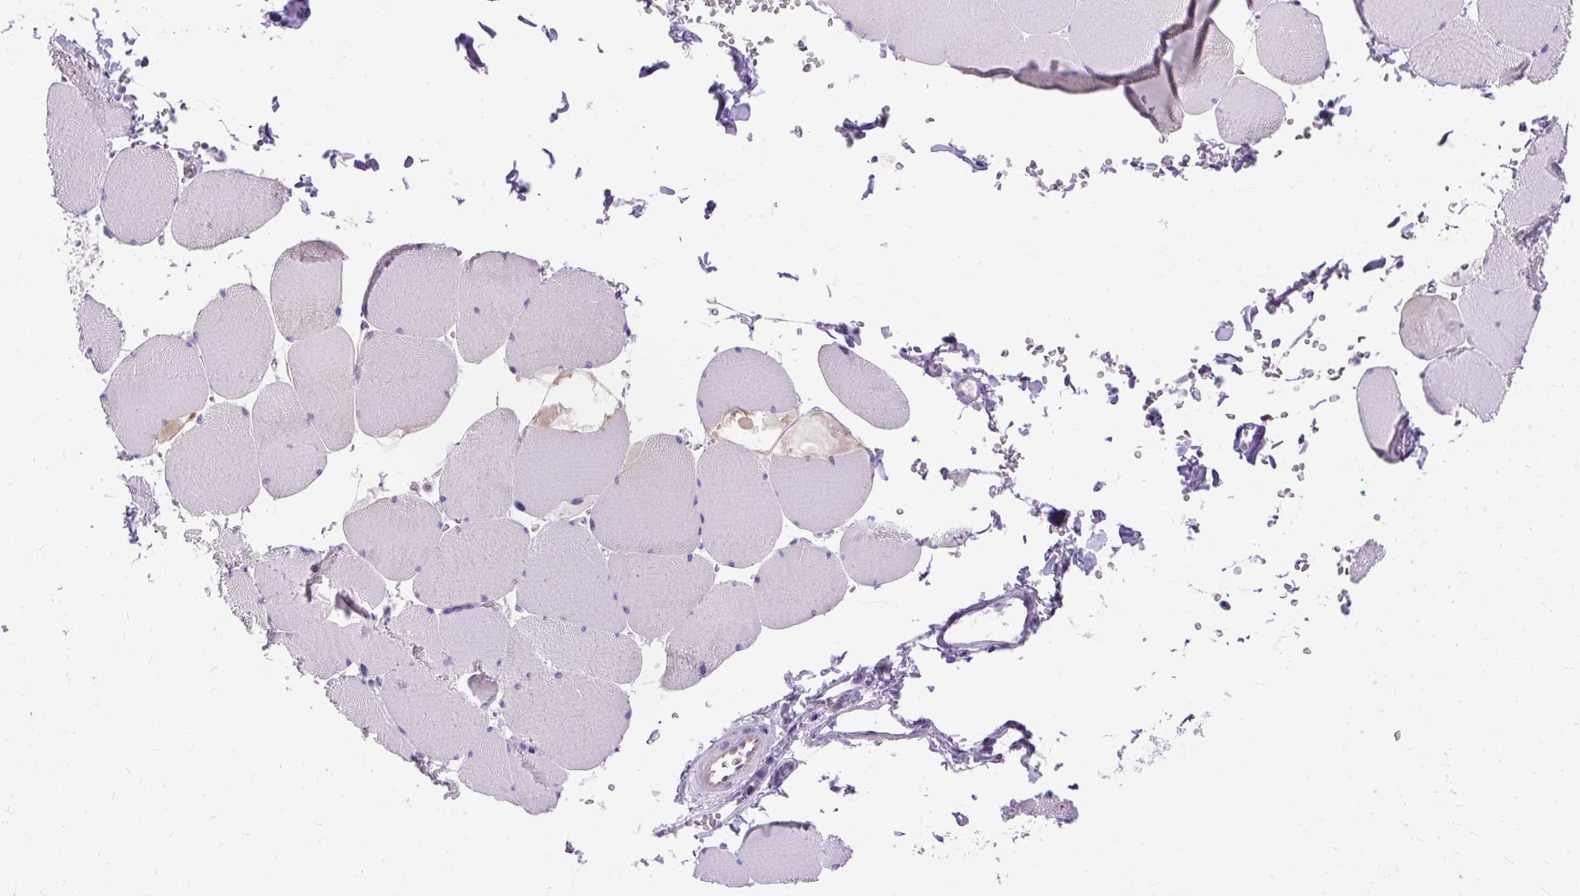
{"staining": {"intensity": "weak", "quantity": "<25%", "location": "cytoplasmic/membranous"}, "tissue": "skeletal muscle", "cell_type": "Myocytes", "image_type": "normal", "snomed": [{"axis": "morphology", "description": "Normal tissue, NOS"}, {"axis": "topography", "description": "Skeletal muscle"}, {"axis": "topography", "description": "Head-Neck"}], "caption": "DAB (3,3'-diaminobenzidine) immunohistochemical staining of unremarkable human skeletal muscle displays no significant positivity in myocytes.", "gene": "MYO6", "patient": {"sex": "male", "age": 66}}